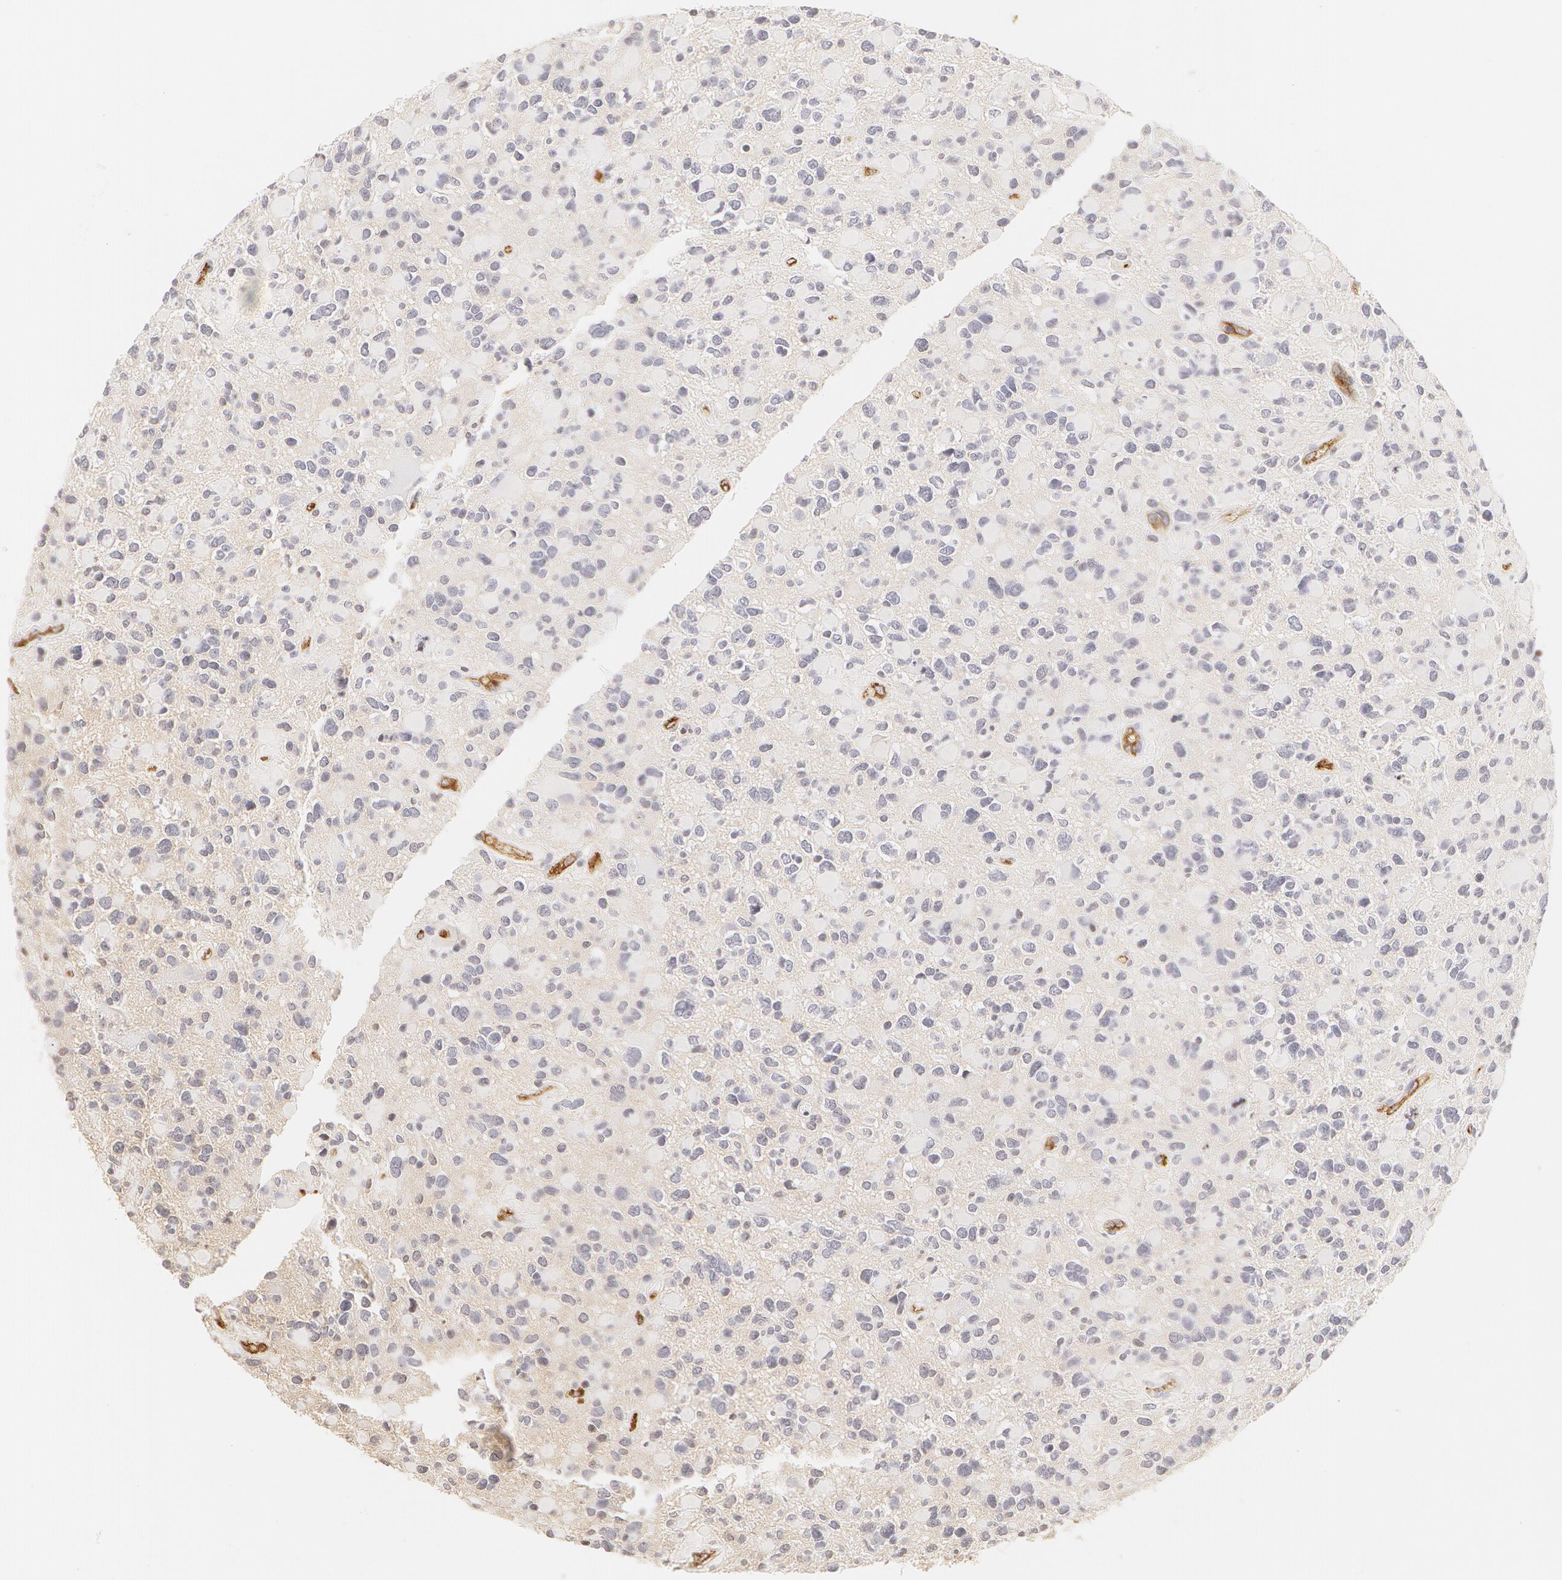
{"staining": {"intensity": "negative", "quantity": "none", "location": "none"}, "tissue": "glioma", "cell_type": "Tumor cells", "image_type": "cancer", "snomed": [{"axis": "morphology", "description": "Glioma, malignant, High grade"}, {"axis": "topography", "description": "Brain"}], "caption": "Micrograph shows no protein staining in tumor cells of malignant high-grade glioma tissue.", "gene": "VWF", "patient": {"sex": "female", "age": 37}}